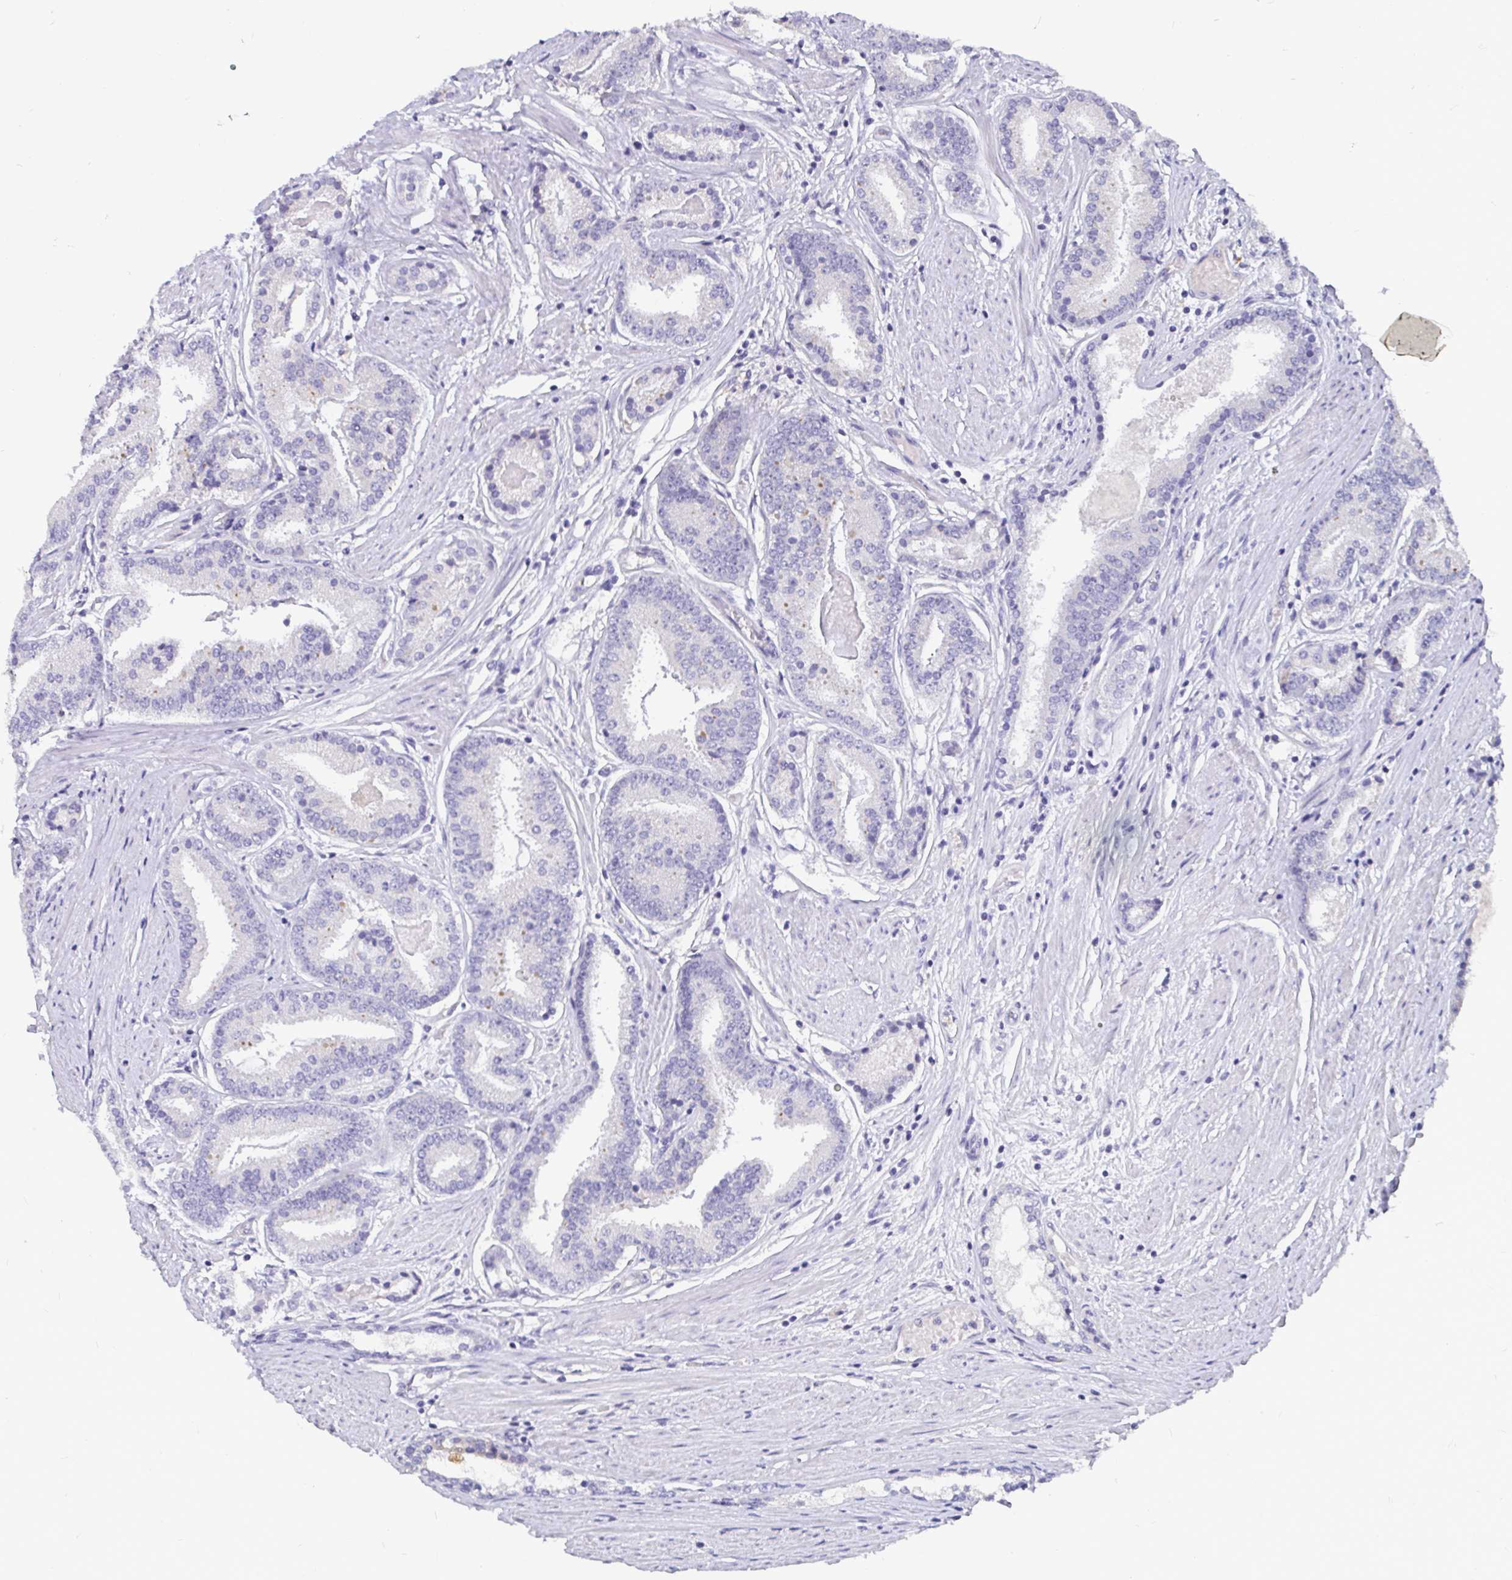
{"staining": {"intensity": "negative", "quantity": "none", "location": "none"}, "tissue": "prostate cancer", "cell_type": "Tumor cells", "image_type": "cancer", "snomed": [{"axis": "morphology", "description": "Adenocarcinoma, High grade"}, {"axis": "topography", "description": "Prostate"}], "caption": "This micrograph is of high-grade adenocarcinoma (prostate) stained with immunohistochemistry to label a protein in brown with the nuclei are counter-stained blue. There is no expression in tumor cells. Brightfield microscopy of immunohistochemistry stained with DAB (3,3'-diaminobenzidine) (brown) and hematoxylin (blue), captured at high magnification.", "gene": "ADAMTS6", "patient": {"sex": "male", "age": 63}}